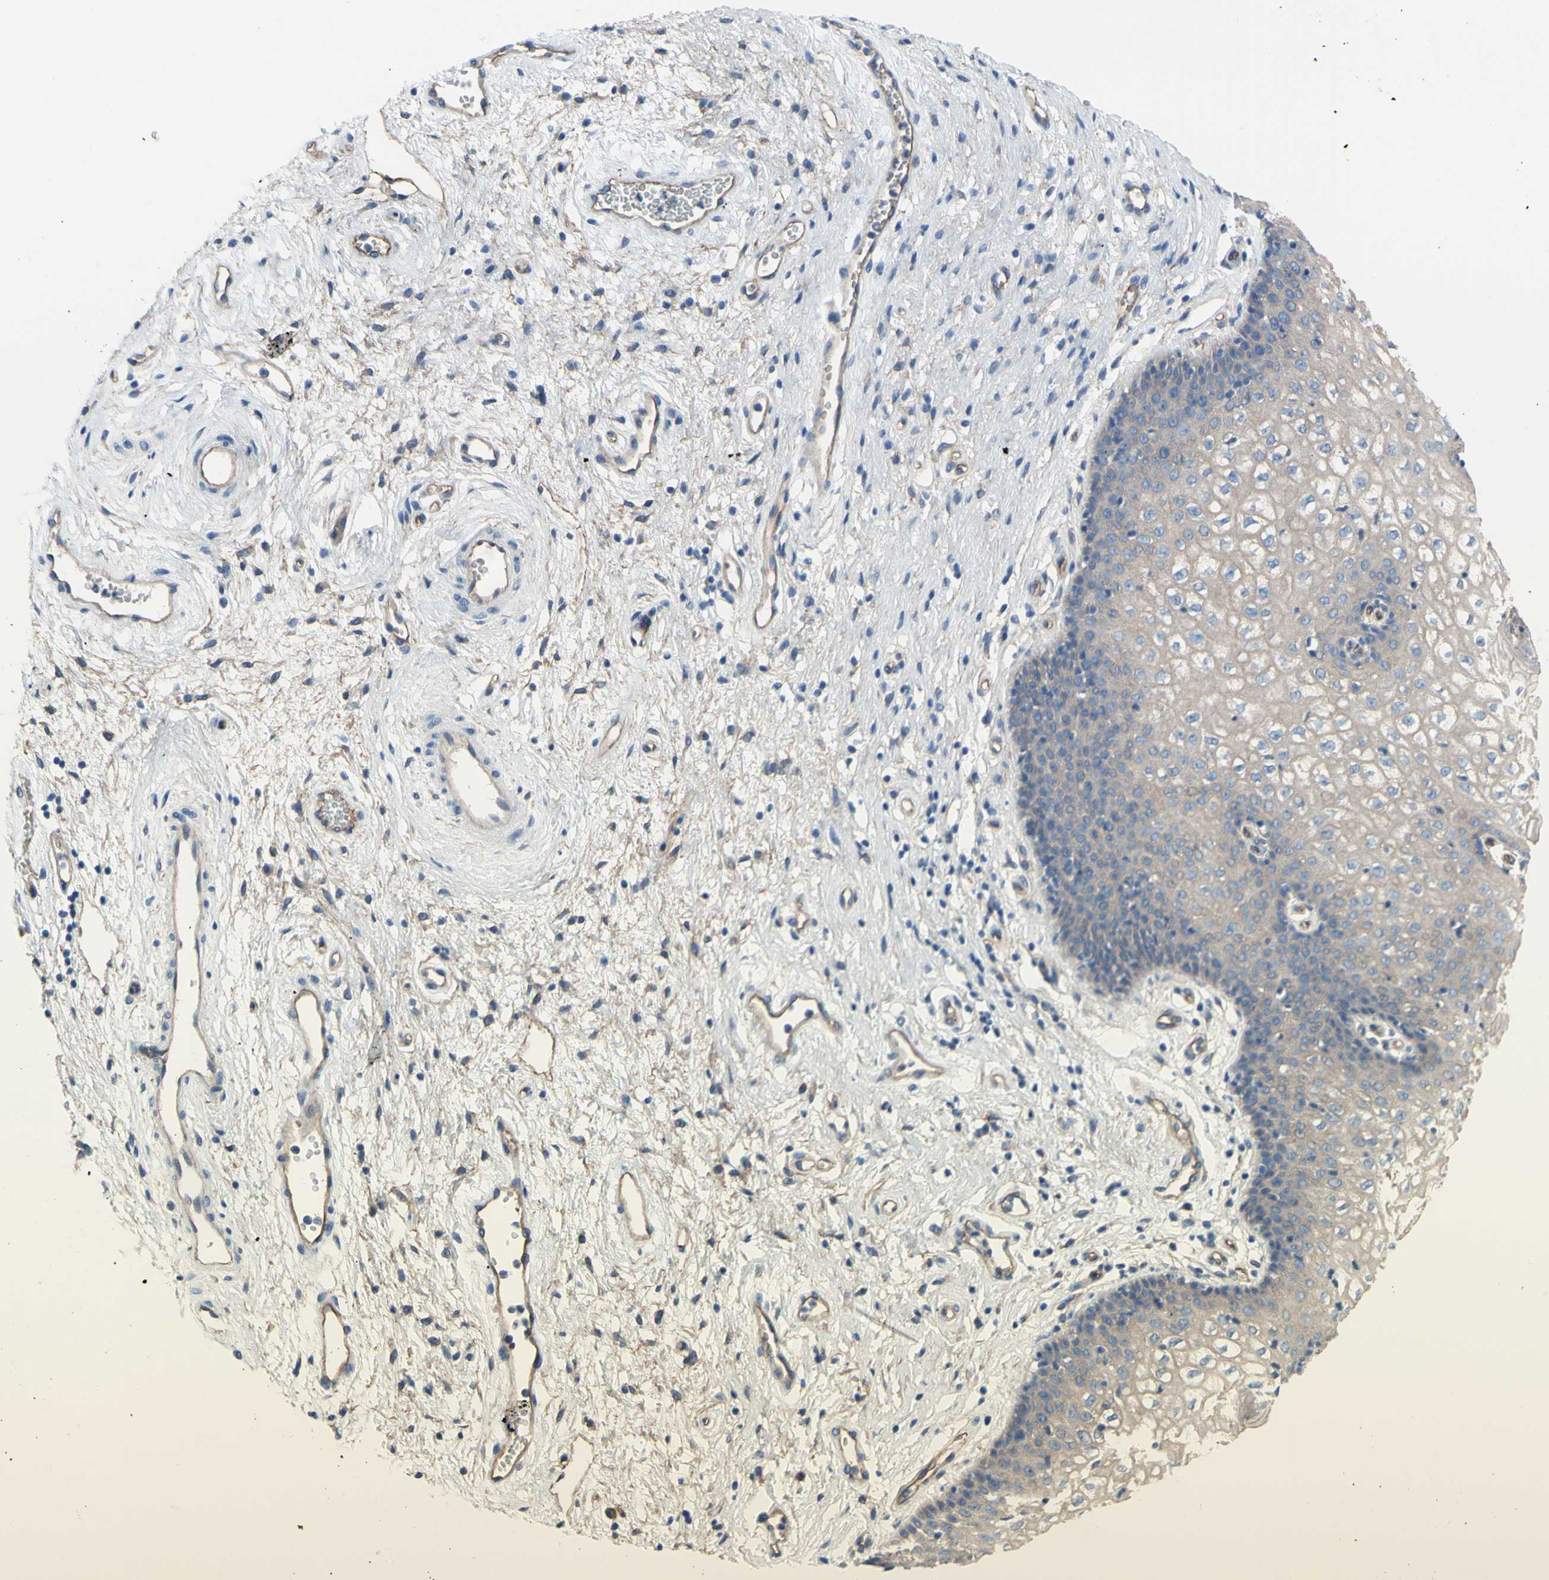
{"staining": {"intensity": "moderate", "quantity": ">75%", "location": "cytoplasmic/membranous"}, "tissue": "vagina", "cell_type": "Squamous epithelial cells", "image_type": "normal", "snomed": [{"axis": "morphology", "description": "Normal tissue, NOS"}, {"axis": "topography", "description": "Vagina"}], "caption": "Protein staining shows moderate cytoplasmic/membranous positivity in approximately >75% of squamous epithelial cells in benign vagina.", "gene": "TPBG", "patient": {"sex": "female", "age": 34}}